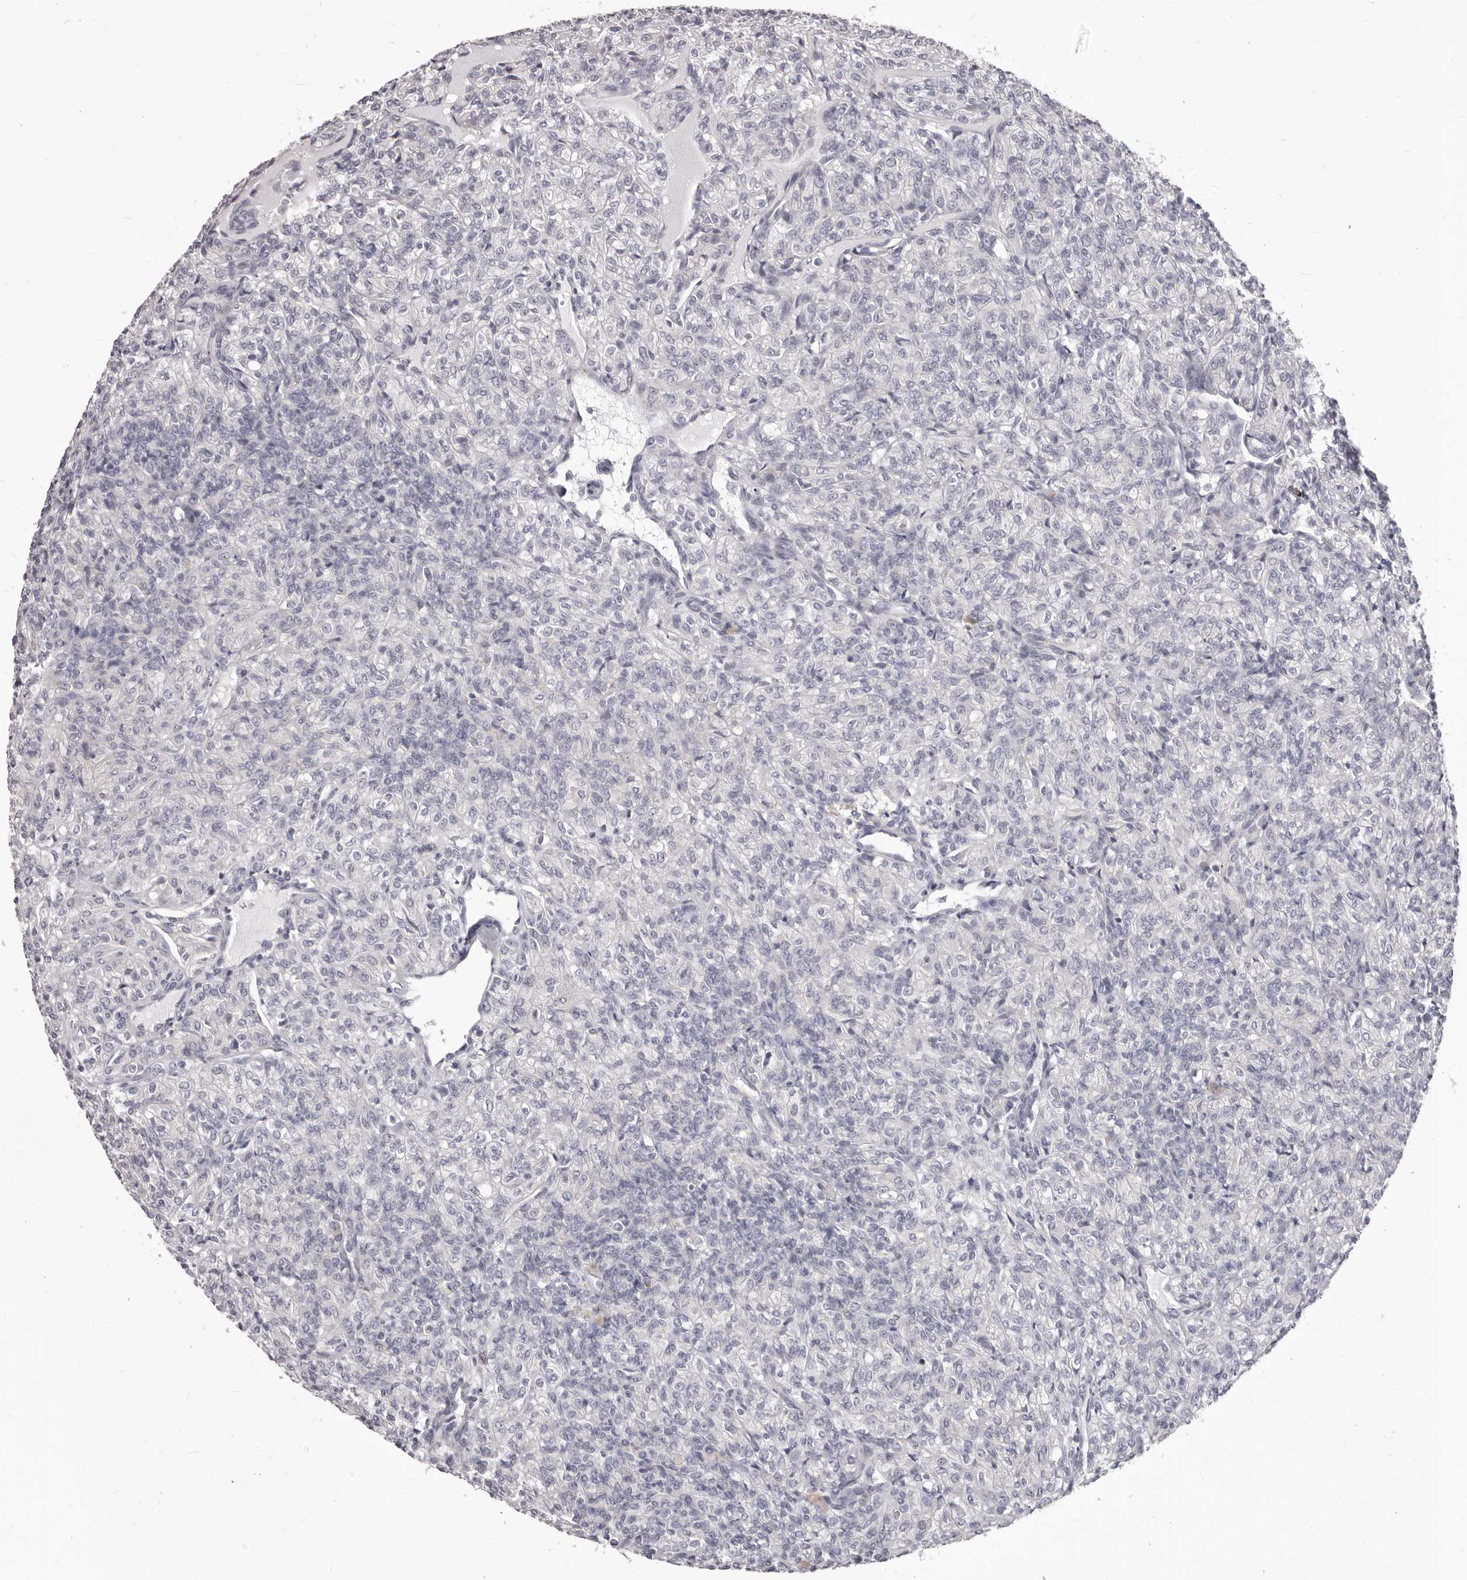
{"staining": {"intensity": "negative", "quantity": "none", "location": "none"}, "tissue": "renal cancer", "cell_type": "Tumor cells", "image_type": "cancer", "snomed": [{"axis": "morphology", "description": "Adenocarcinoma, NOS"}, {"axis": "topography", "description": "Kidney"}], "caption": "The micrograph demonstrates no significant expression in tumor cells of renal cancer (adenocarcinoma).", "gene": "PRMT2", "patient": {"sex": "male", "age": 77}}